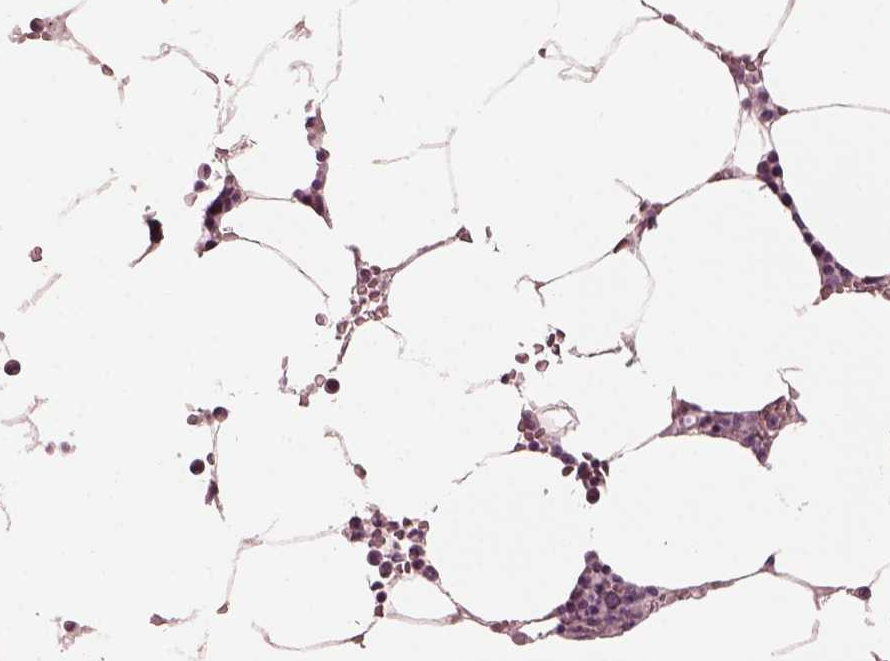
{"staining": {"intensity": "negative", "quantity": "none", "location": "none"}, "tissue": "bone marrow", "cell_type": "Hematopoietic cells", "image_type": "normal", "snomed": [{"axis": "morphology", "description": "Normal tissue, NOS"}, {"axis": "topography", "description": "Bone marrow"}], "caption": "A micrograph of bone marrow stained for a protein reveals no brown staining in hematopoietic cells.", "gene": "CGA", "patient": {"sex": "female", "age": 52}}